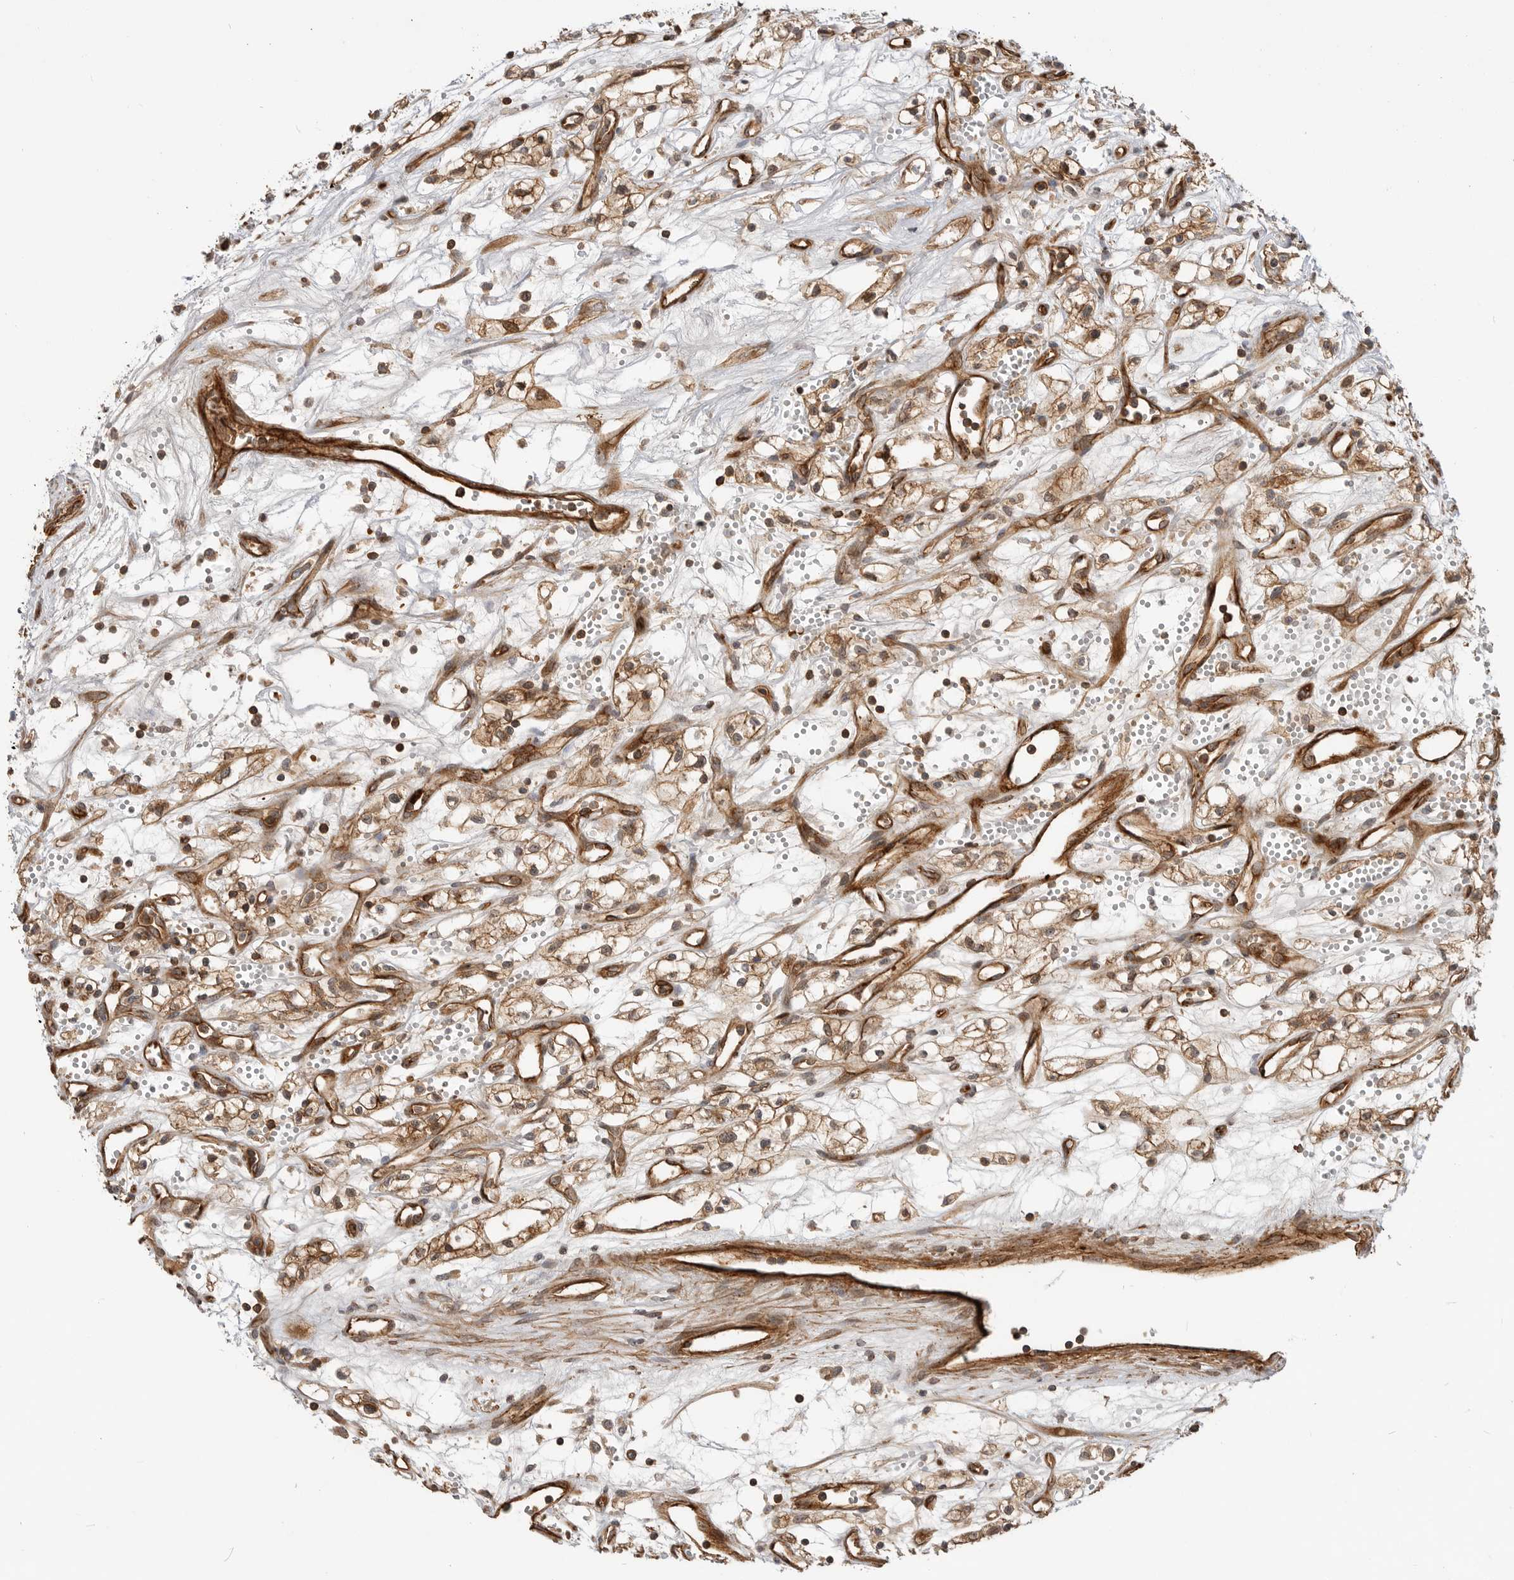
{"staining": {"intensity": "weak", "quantity": ">75%", "location": "cytoplasmic/membranous"}, "tissue": "renal cancer", "cell_type": "Tumor cells", "image_type": "cancer", "snomed": [{"axis": "morphology", "description": "Adenocarcinoma, NOS"}, {"axis": "topography", "description": "Kidney"}], "caption": "Immunohistochemistry (IHC) image of renal cancer (adenocarcinoma) stained for a protein (brown), which shows low levels of weak cytoplasmic/membranous expression in approximately >75% of tumor cells.", "gene": "GPATCH2", "patient": {"sex": "male", "age": 59}}